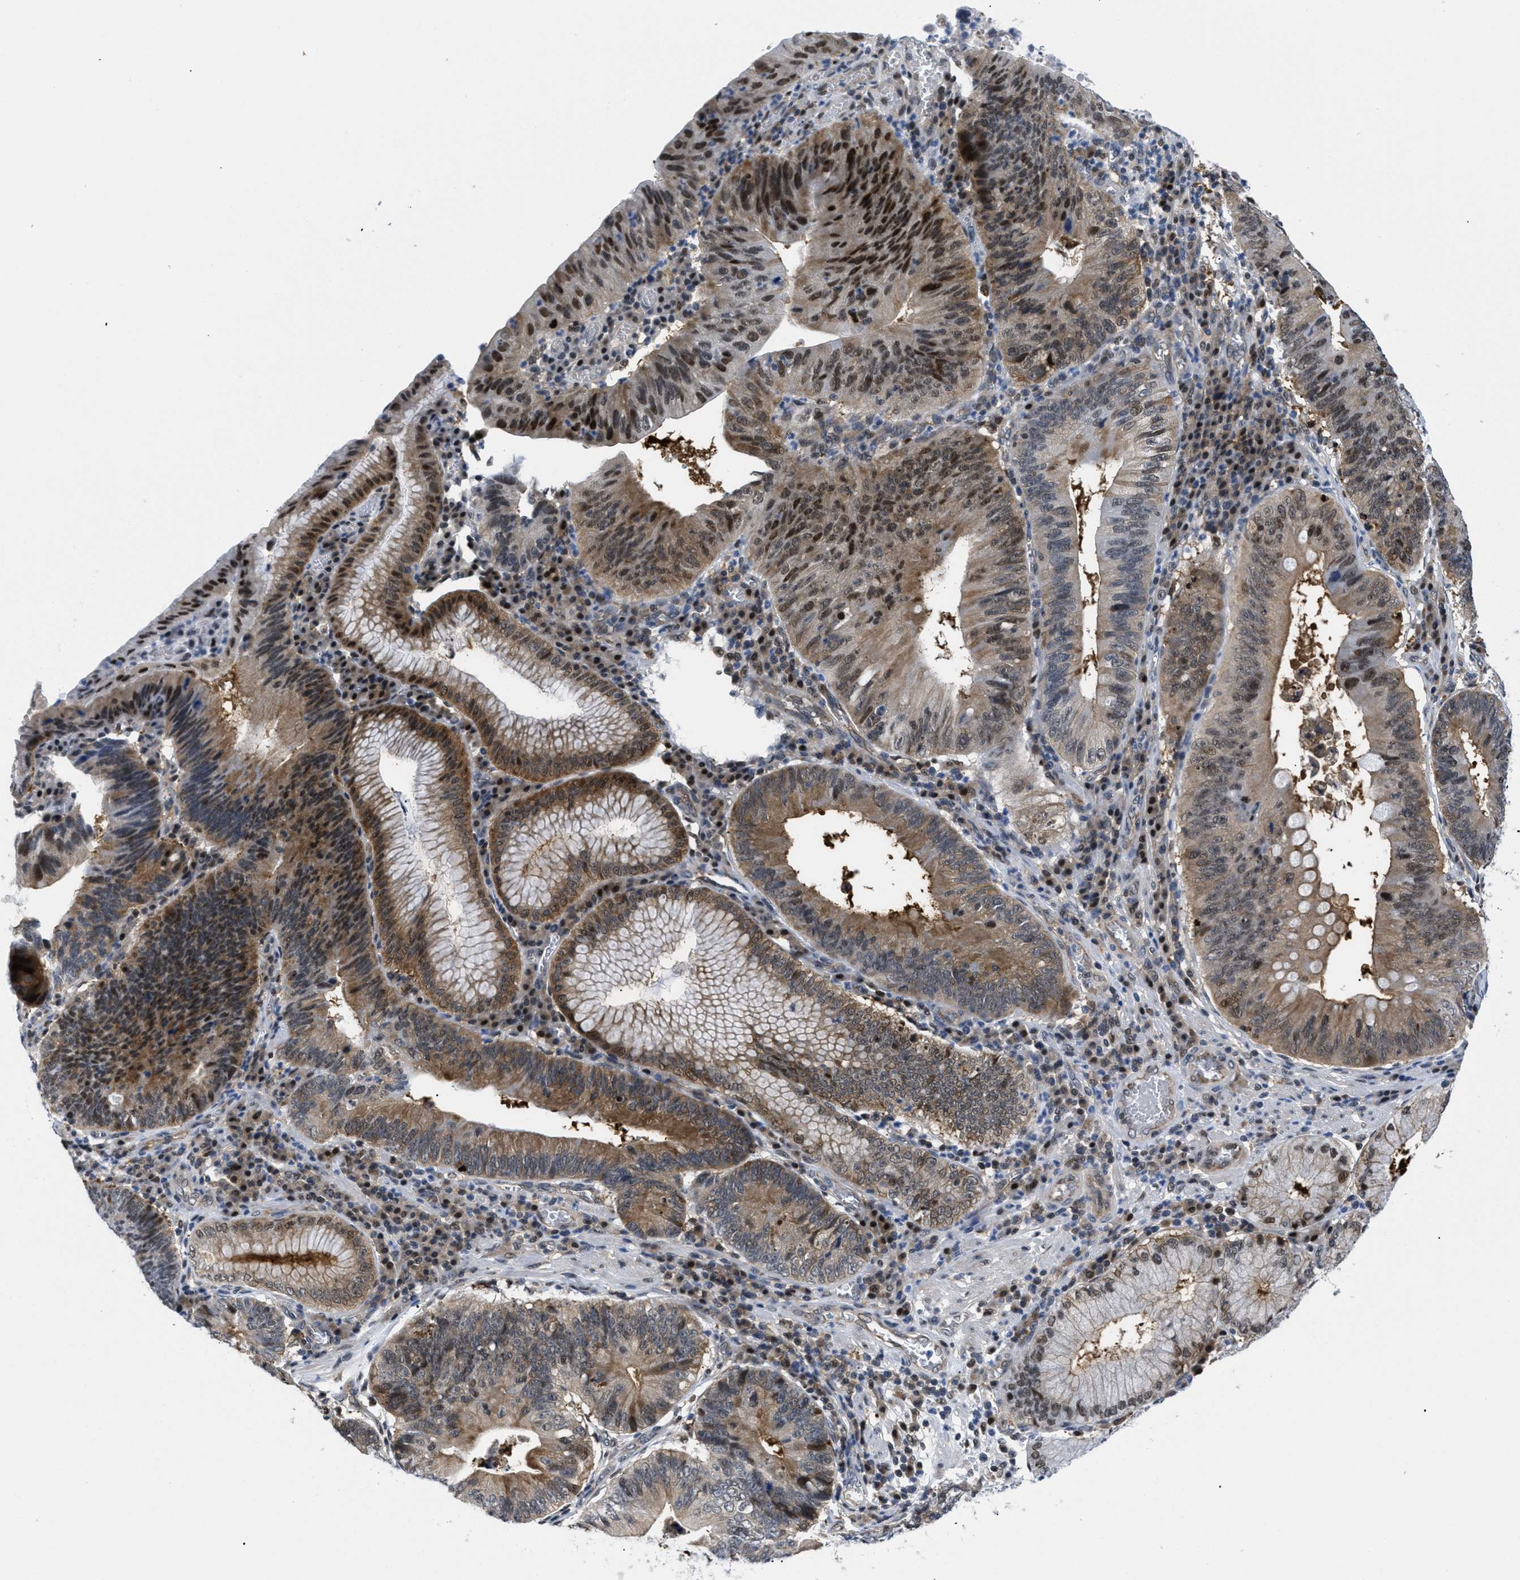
{"staining": {"intensity": "moderate", "quantity": ">75%", "location": "cytoplasmic/membranous,nuclear"}, "tissue": "stomach cancer", "cell_type": "Tumor cells", "image_type": "cancer", "snomed": [{"axis": "morphology", "description": "Adenocarcinoma, NOS"}, {"axis": "topography", "description": "Stomach"}], "caption": "This is a histology image of IHC staining of adenocarcinoma (stomach), which shows moderate staining in the cytoplasmic/membranous and nuclear of tumor cells.", "gene": "SLC29A2", "patient": {"sex": "male", "age": 59}}